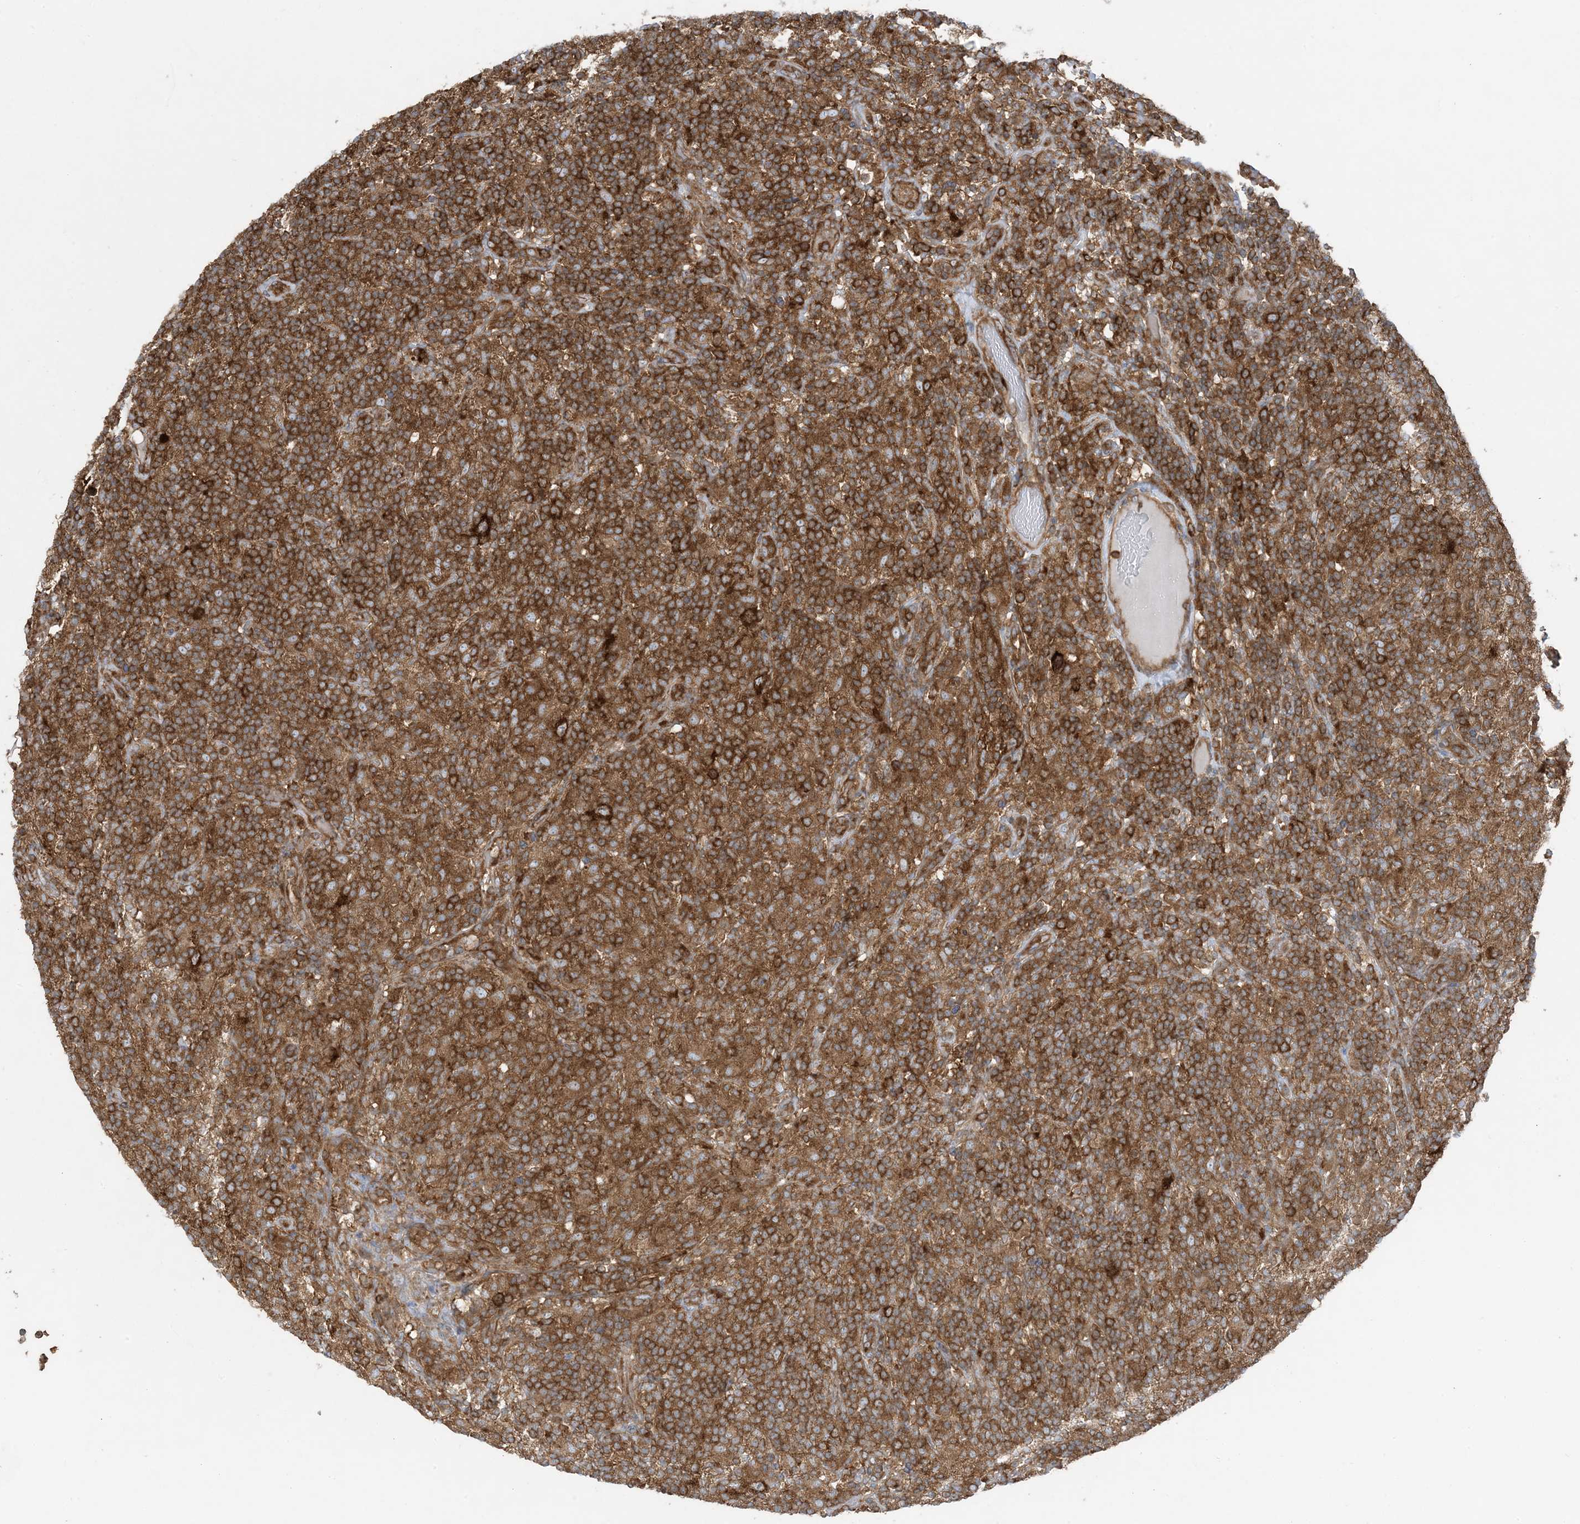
{"staining": {"intensity": "strong", "quantity": ">75%", "location": "cytoplasmic/membranous"}, "tissue": "lymphoma", "cell_type": "Tumor cells", "image_type": "cancer", "snomed": [{"axis": "morphology", "description": "Hodgkin's disease, NOS"}, {"axis": "topography", "description": "Lymph node"}], "caption": "Tumor cells display high levels of strong cytoplasmic/membranous positivity in about >75% of cells in lymphoma.", "gene": "OLA1", "patient": {"sex": "male", "age": 70}}